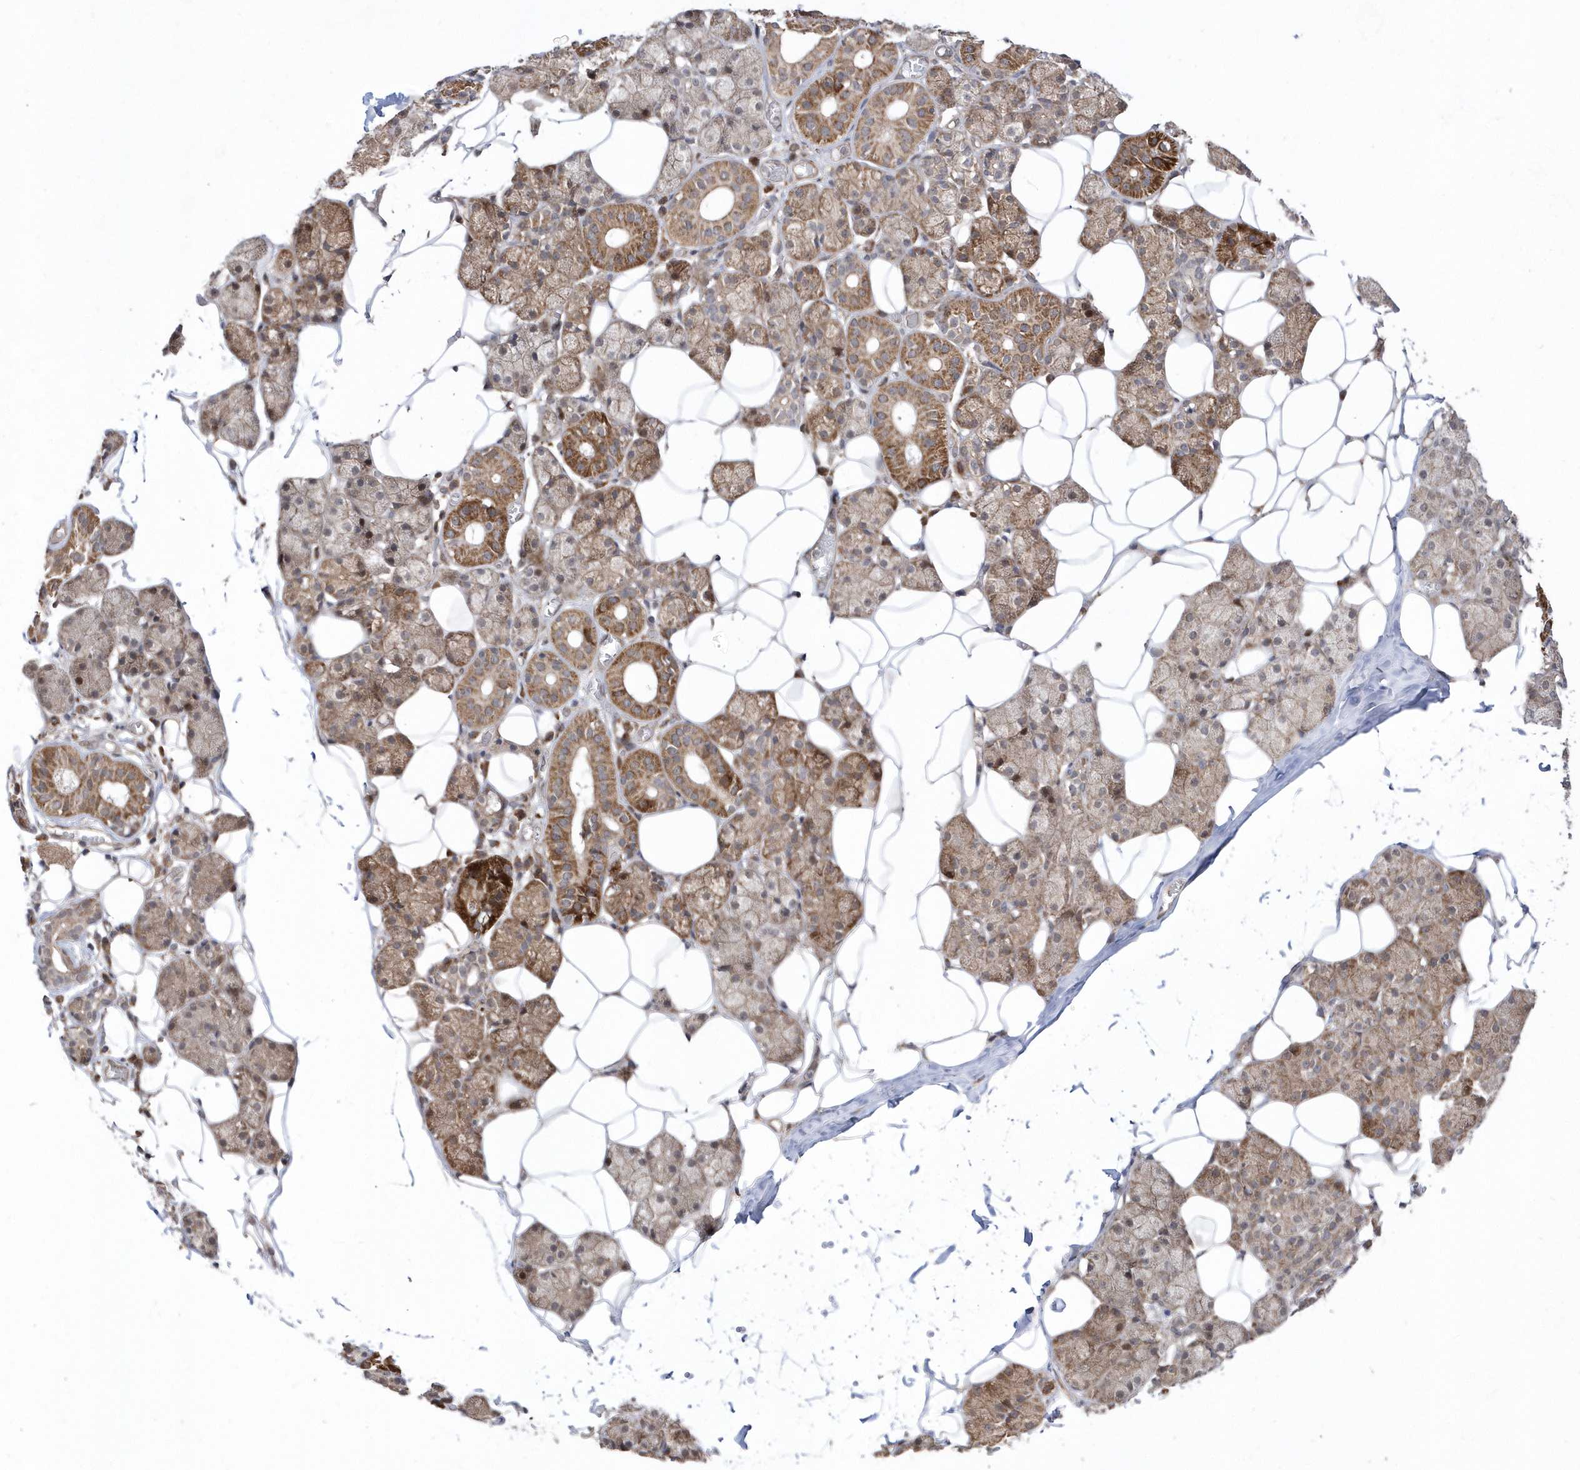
{"staining": {"intensity": "moderate", "quantity": "25%-75%", "location": "cytoplasmic/membranous,nuclear"}, "tissue": "salivary gland", "cell_type": "Glandular cells", "image_type": "normal", "snomed": [{"axis": "morphology", "description": "Normal tissue, NOS"}, {"axis": "topography", "description": "Salivary gland"}], "caption": "Immunohistochemistry (IHC) of normal human salivary gland demonstrates medium levels of moderate cytoplasmic/membranous,nuclear positivity in approximately 25%-75% of glandular cells.", "gene": "DALRD3", "patient": {"sex": "female", "age": 33}}